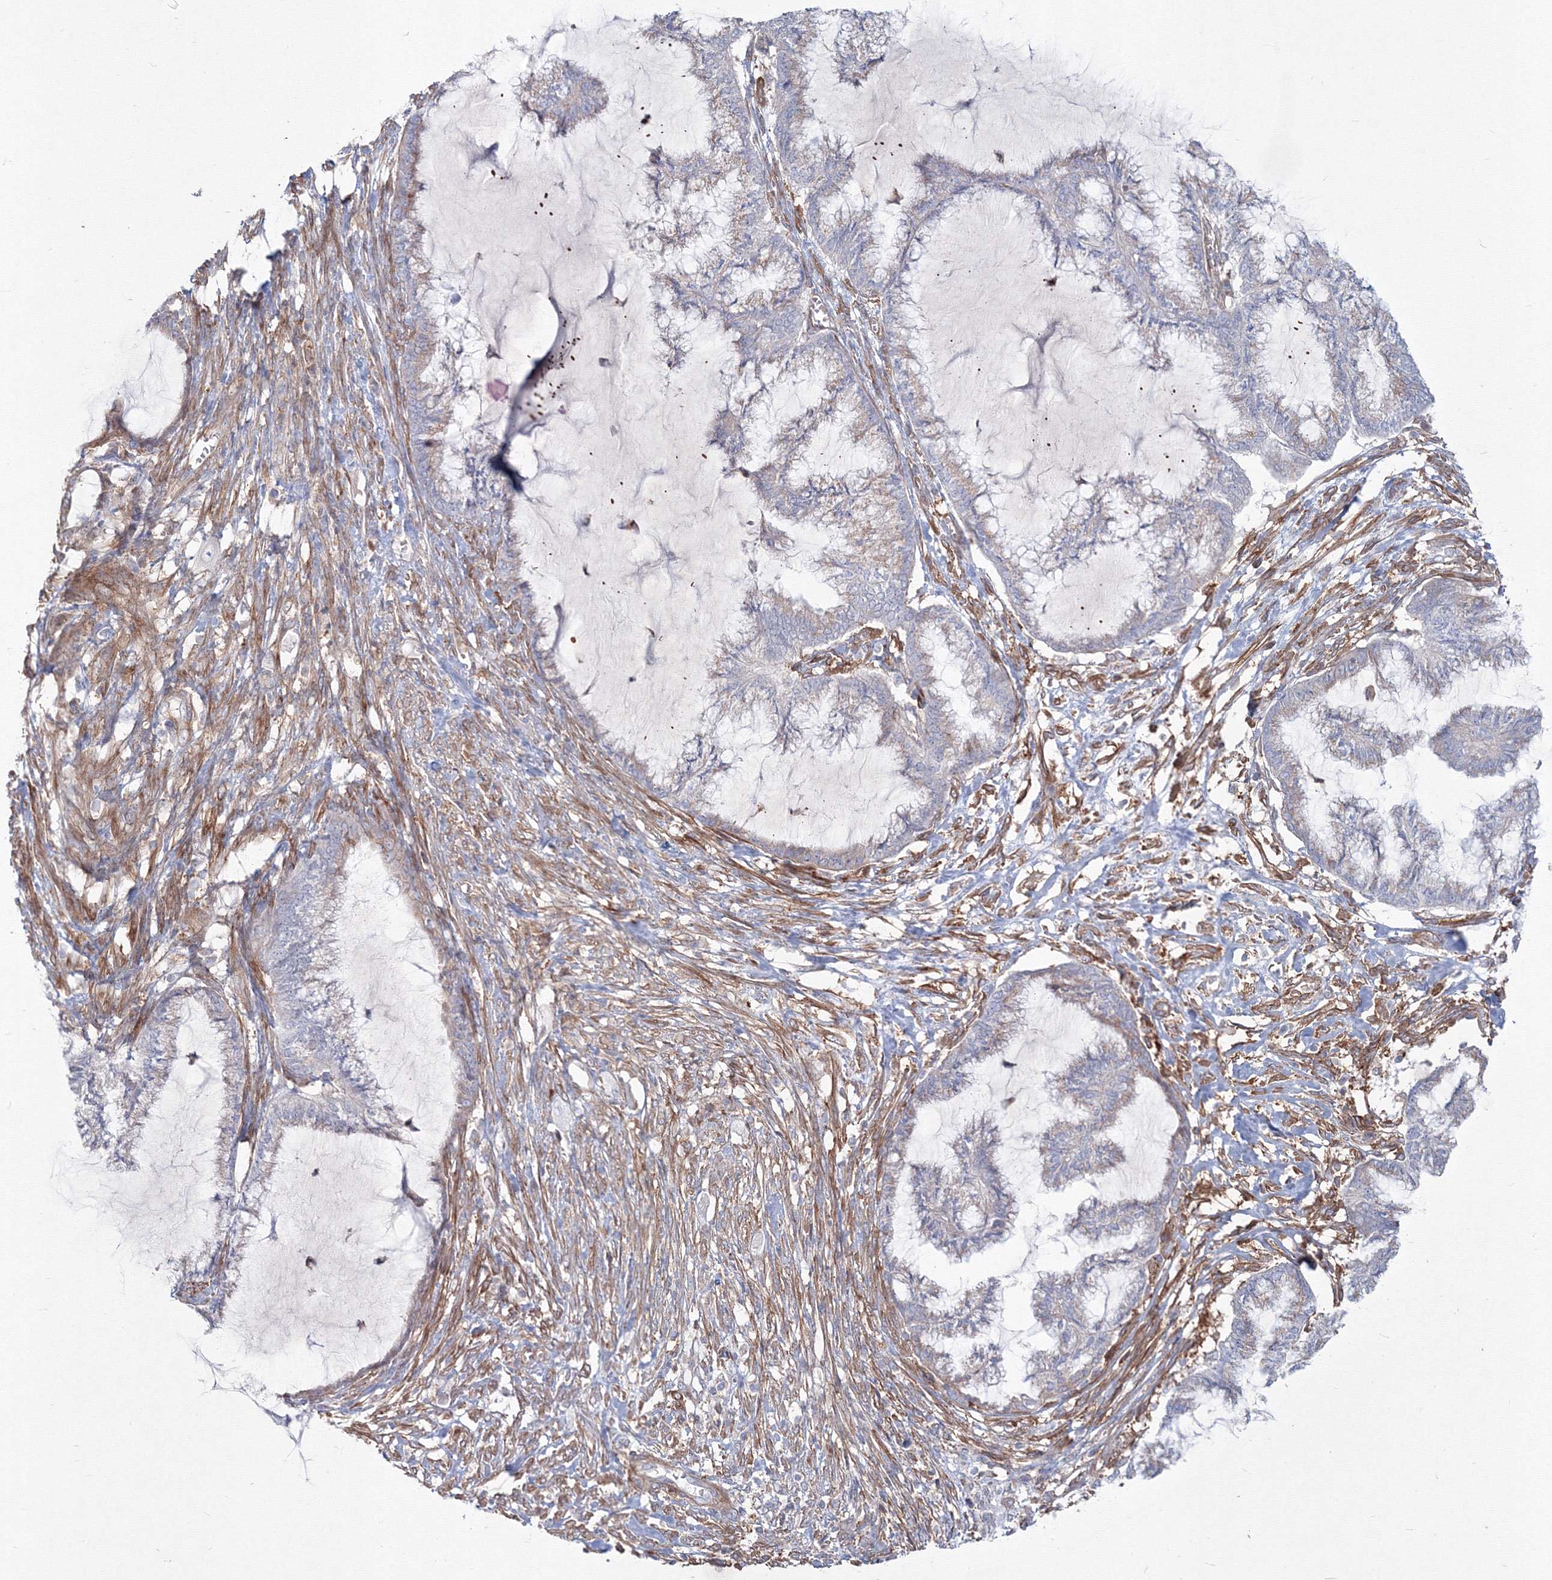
{"staining": {"intensity": "weak", "quantity": "<25%", "location": "cytoplasmic/membranous"}, "tissue": "endometrial cancer", "cell_type": "Tumor cells", "image_type": "cancer", "snomed": [{"axis": "morphology", "description": "Adenocarcinoma, NOS"}, {"axis": "topography", "description": "Endometrium"}], "caption": "Immunohistochemical staining of adenocarcinoma (endometrial) shows no significant expression in tumor cells. (Brightfield microscopy of DAB (3,3'-diaminobenzidine) immunohistochemistry at high magnification).", "gene": "SH3PXD2A", "patient": {"sex": "female", "age": 86}}